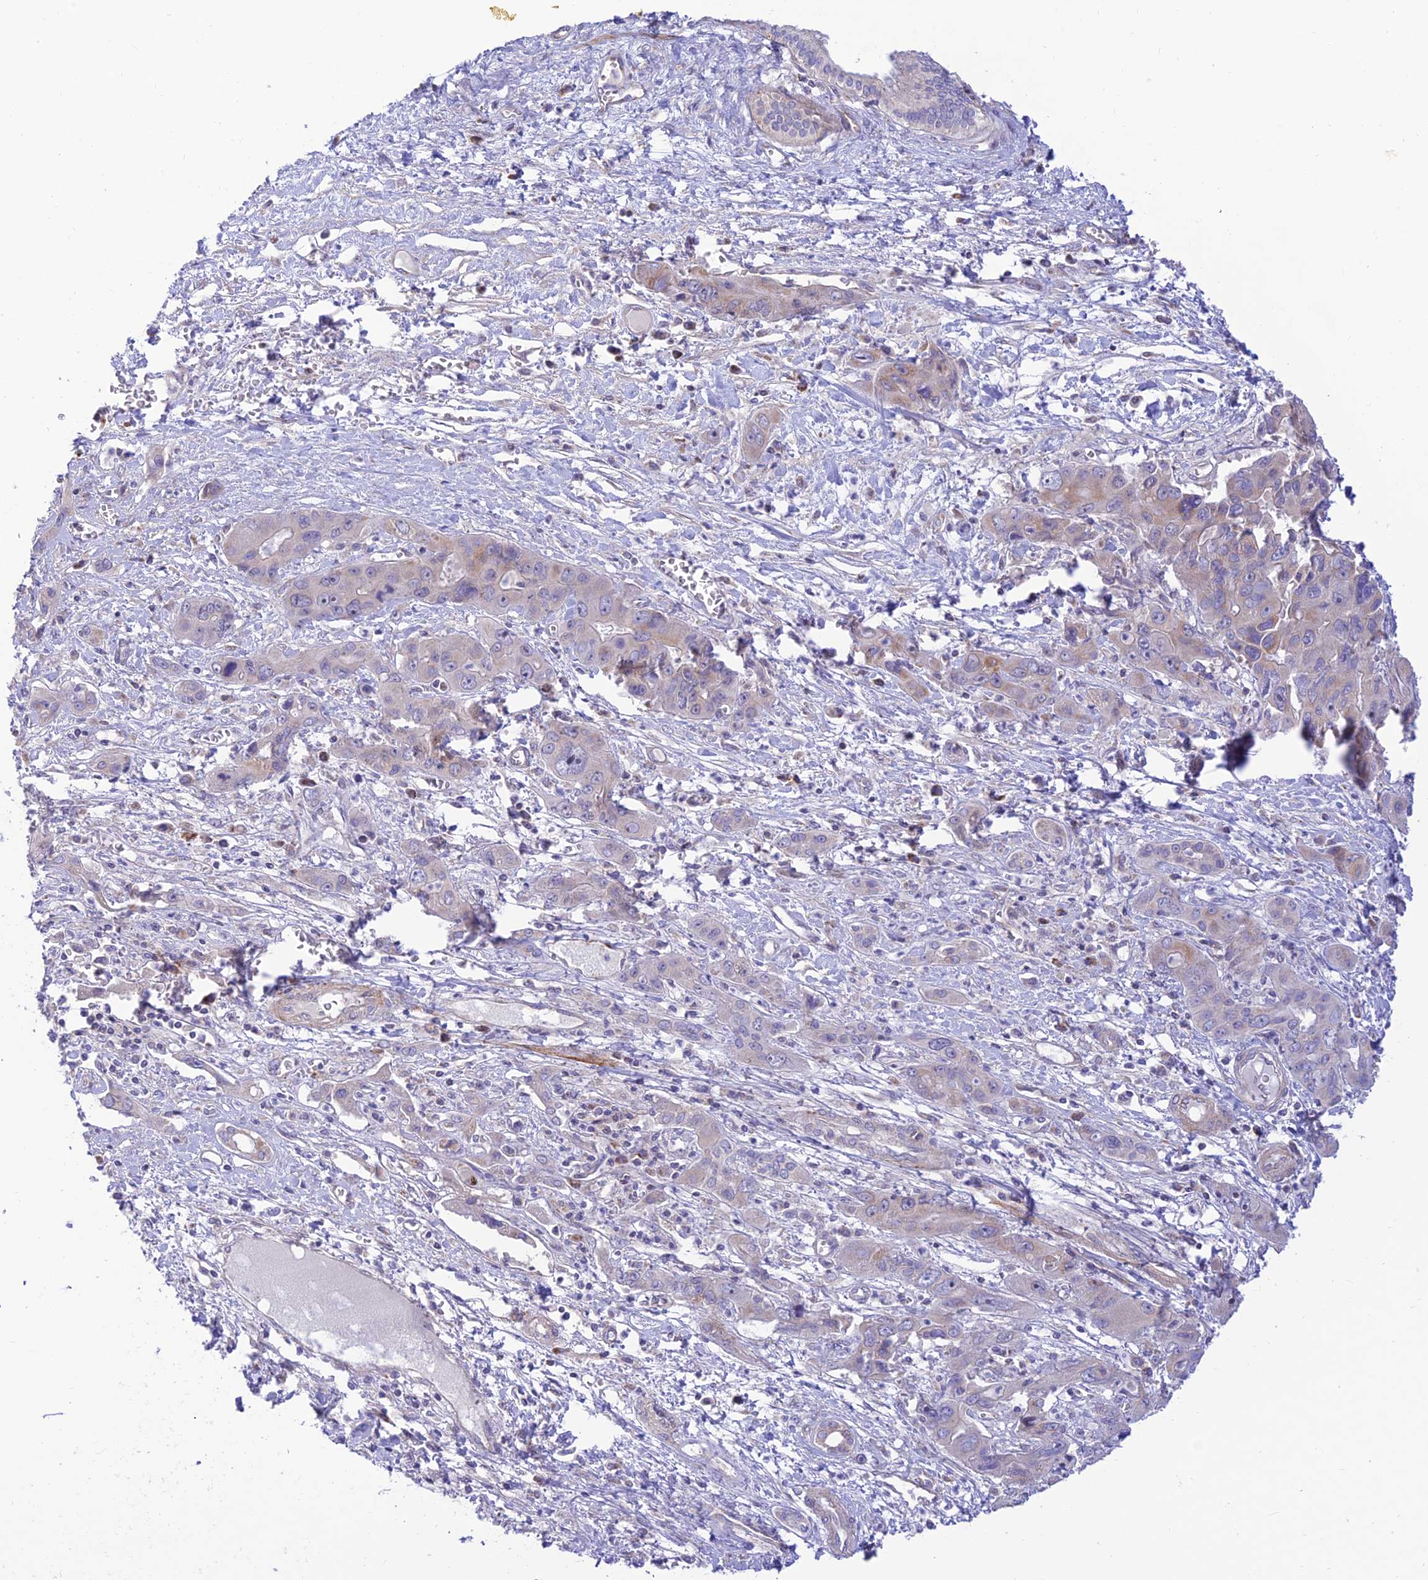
{"staining": {"intensity": "weak", "quantity": "25%-75%", "location": "cytoplasmic/membranous"}, "tissue": "liver cancer", "cell_type": "Tumor cells", "image_type": "cancer", "snomed": [{"axis": "morphology", "description": "Cholangiocarcinoma"}, {"axis": "topography", "description": "Liver"}], "caption": "An immunohistochemistry (IHC) image of tumor tissue is shown. Protein staining in brown shows weak cytoplasmic/membranous positivity in liver cancer (cholangiocarcinoma) within tumor cells. (Stains: DAB (3,3'-diaminobenzidine) in brown, nuclei in blue, Microscopy: brightfield microscopy at high magnification).", "gene": "FAM186B", "patient": {"sex": "male", "age": 67}}